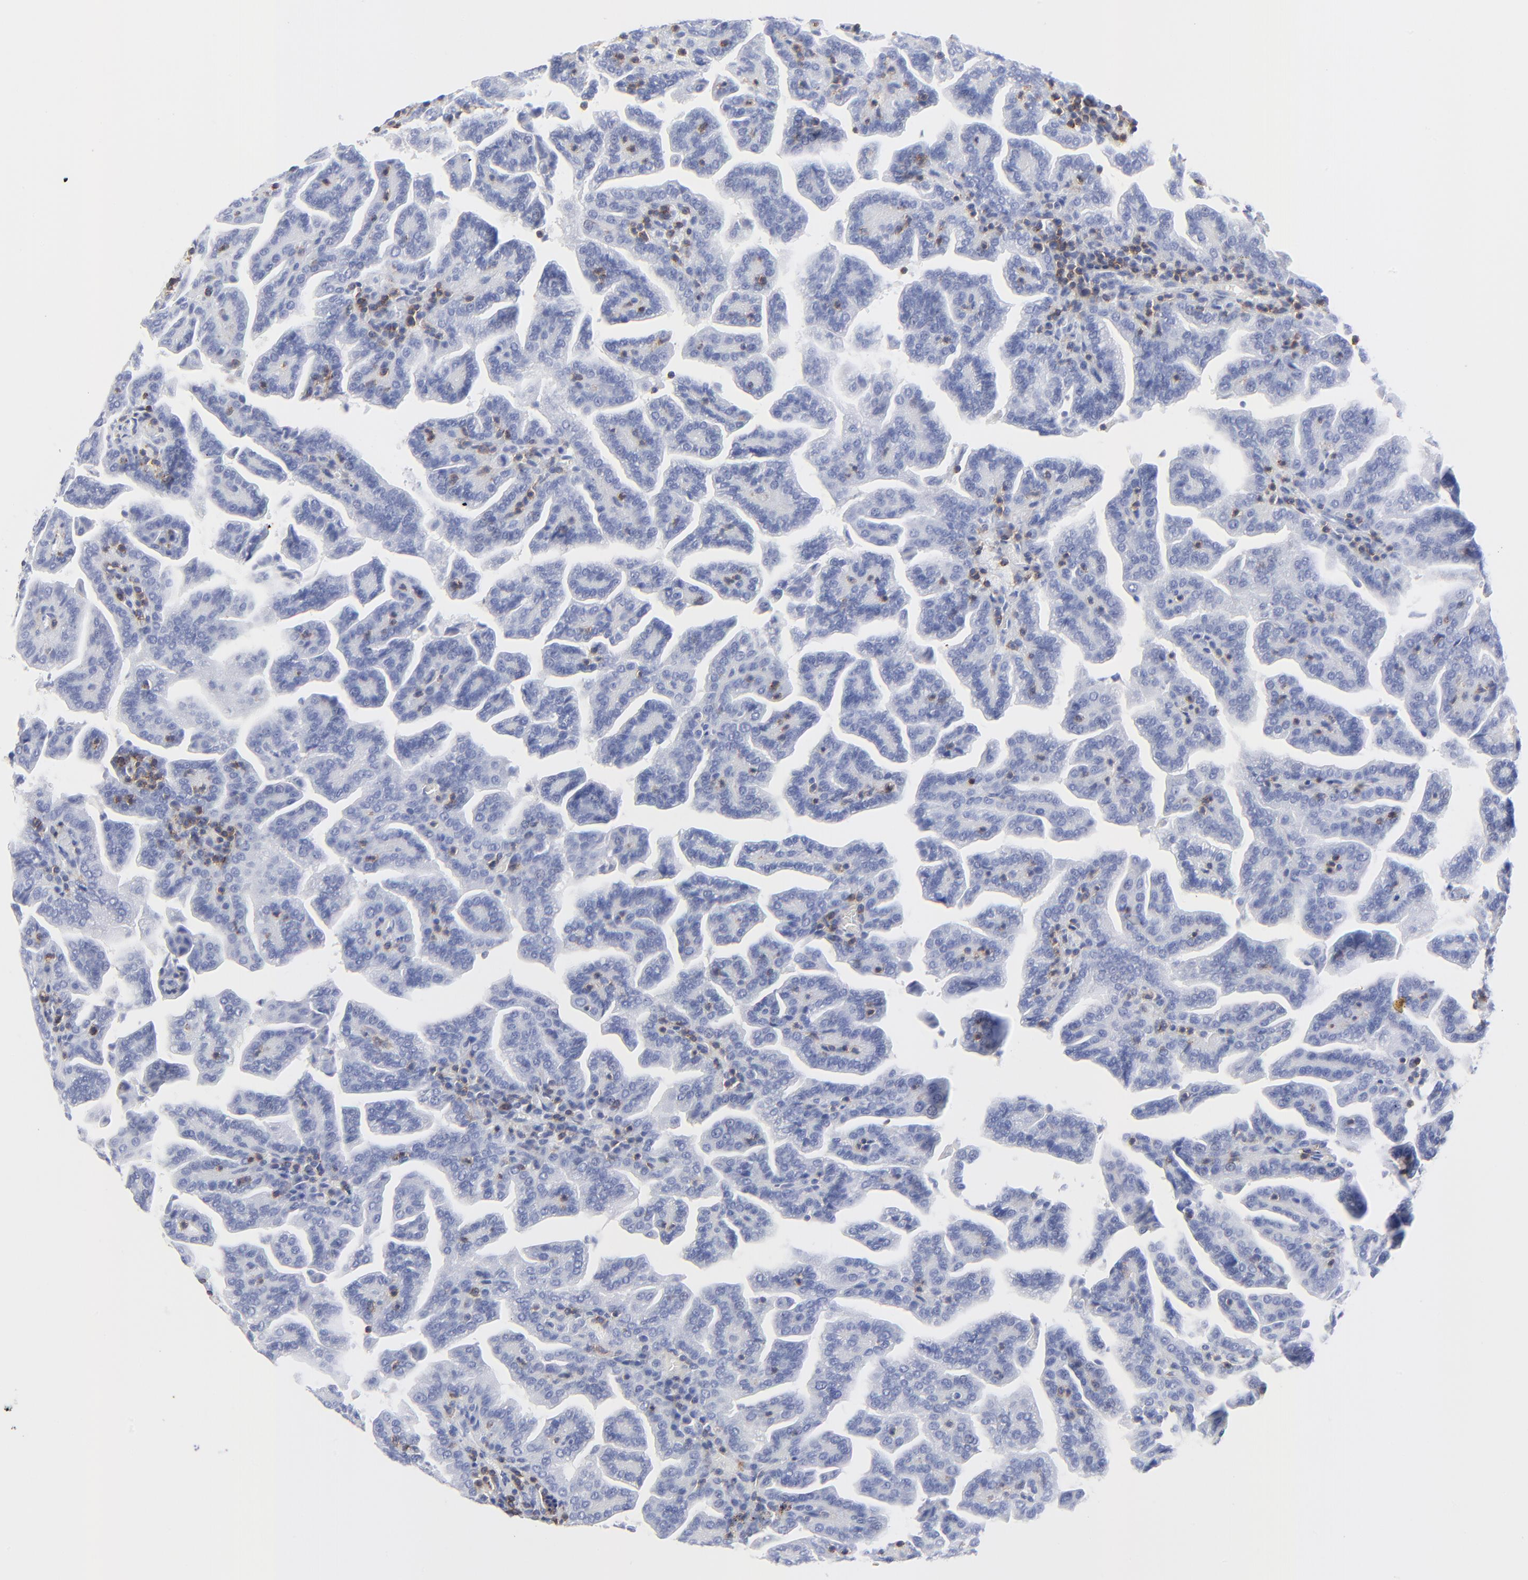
{"staining": {"intensity": "negative", "quantity": "none", "location": "none"}, "tissue": "renal cancer", "cell_type": "Tumor cells", "image_type": "cancer", "snomed": [{"axis": "morphology", "description": "Adenocarcinoma, NOS"}, {"axis": "topography", "description": "Kidney"}], "caption": "Tumor cells are negative for brown protein staining in renal cancer. (DAB immunohistochemistry (IHC), high magnification).", "gene": "LCK", "patient": {"sex": "male", "age": 61}}